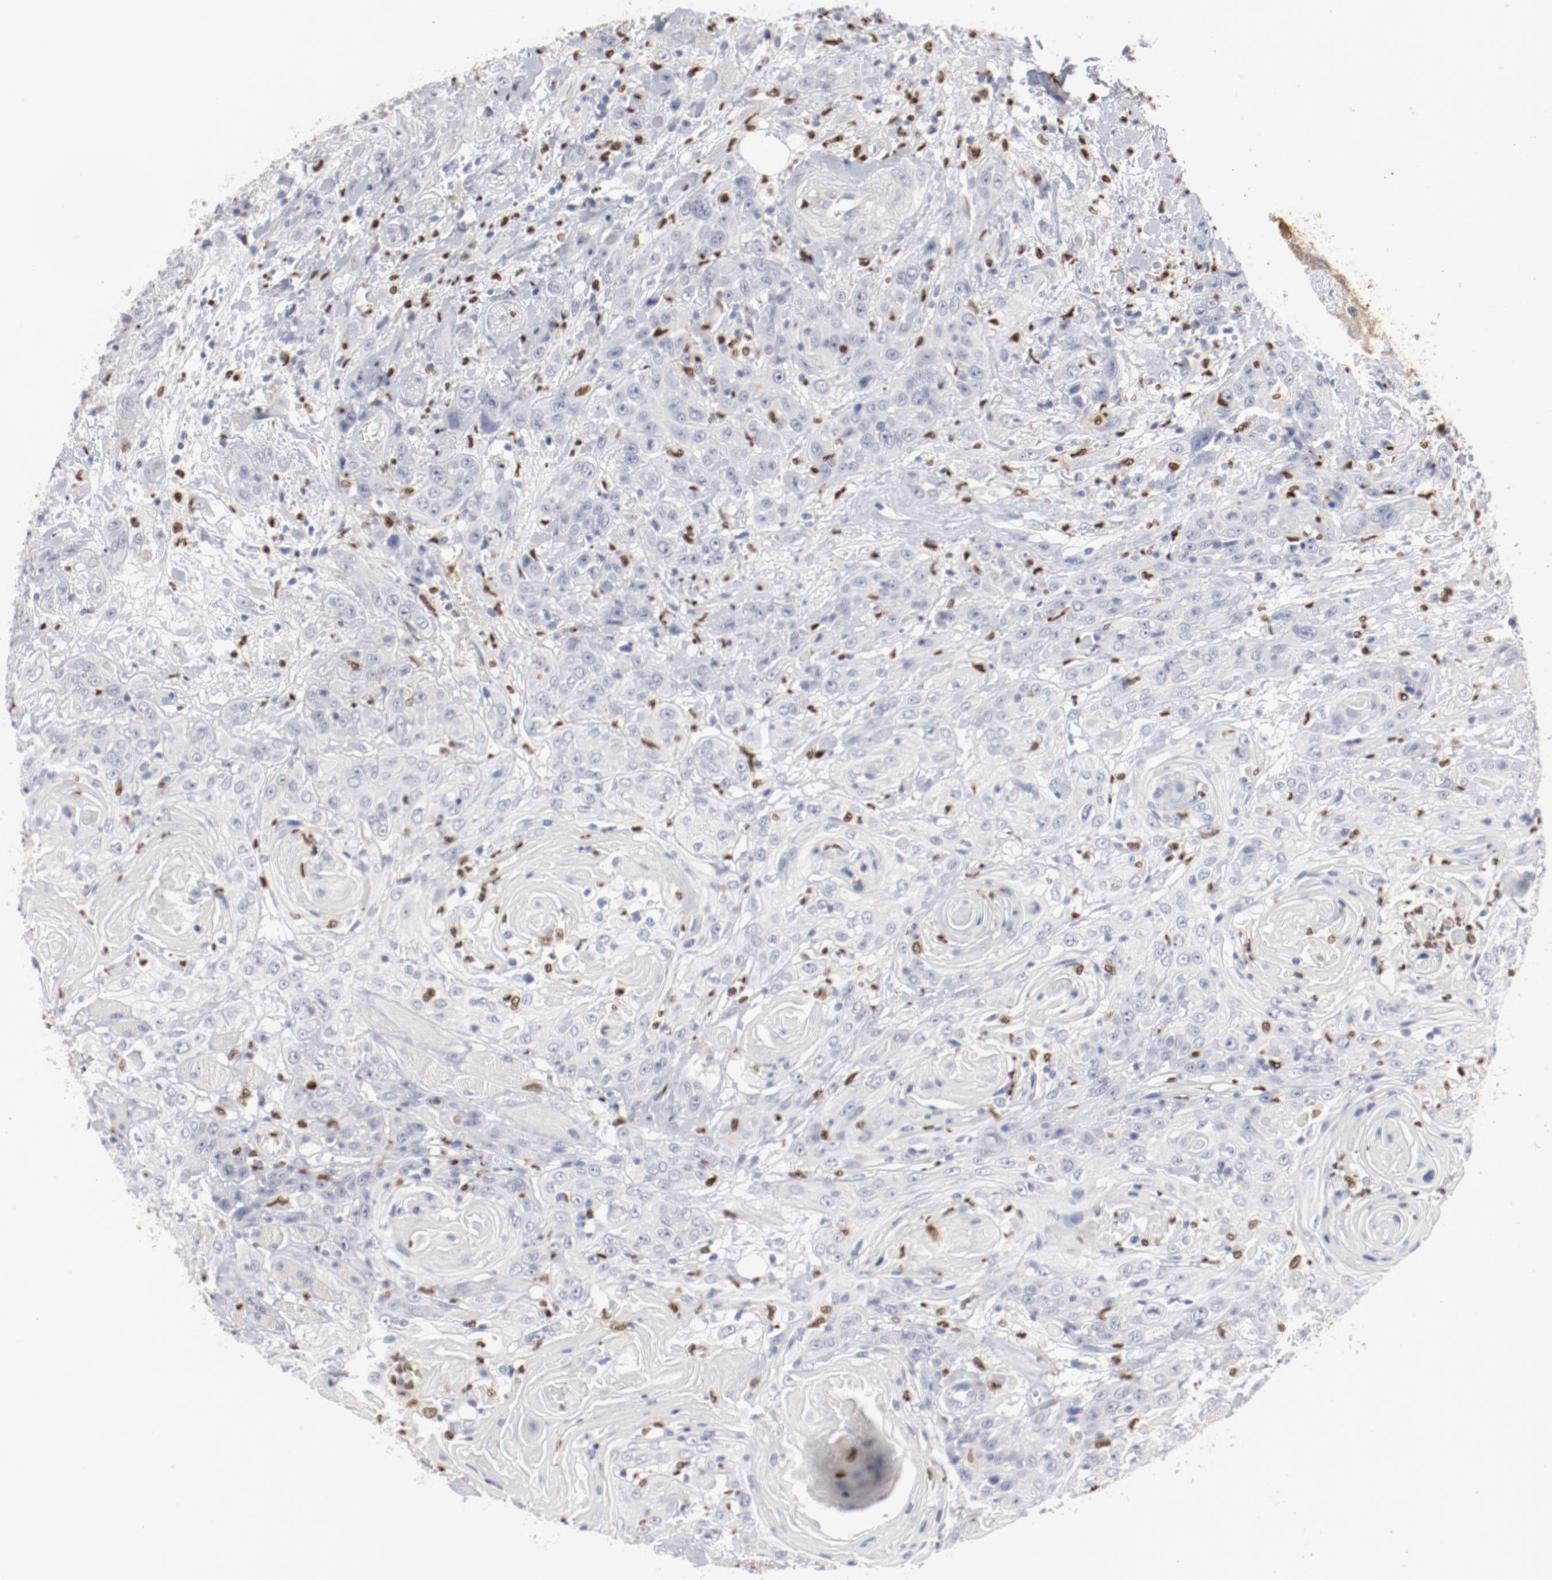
{"staining": {"intensity": "negative", "quantity": "none", "location": "none"}, "tissue": "head and neck cancer", "cell_type": "Tumor cells", "image_type": "cancer", "snomed": [{"axis": "morphology", "description": "Squamous cell carcinoma, NOS"}, {"axis": "topography", "description": "Head-Neck"}], "caption": "Head and neck cancer was stained to show a protein in brown. There is no significant staining in tumor cells. Brightfield microscopy of immunohistochemistry (IHC) stained with DAB (3,3'-diaminobenzidine) (brown) and hematoxylin (blue), captured at high magnification.", "gene": "SPI1", "patient": {"sex": "female", "age": 84}}